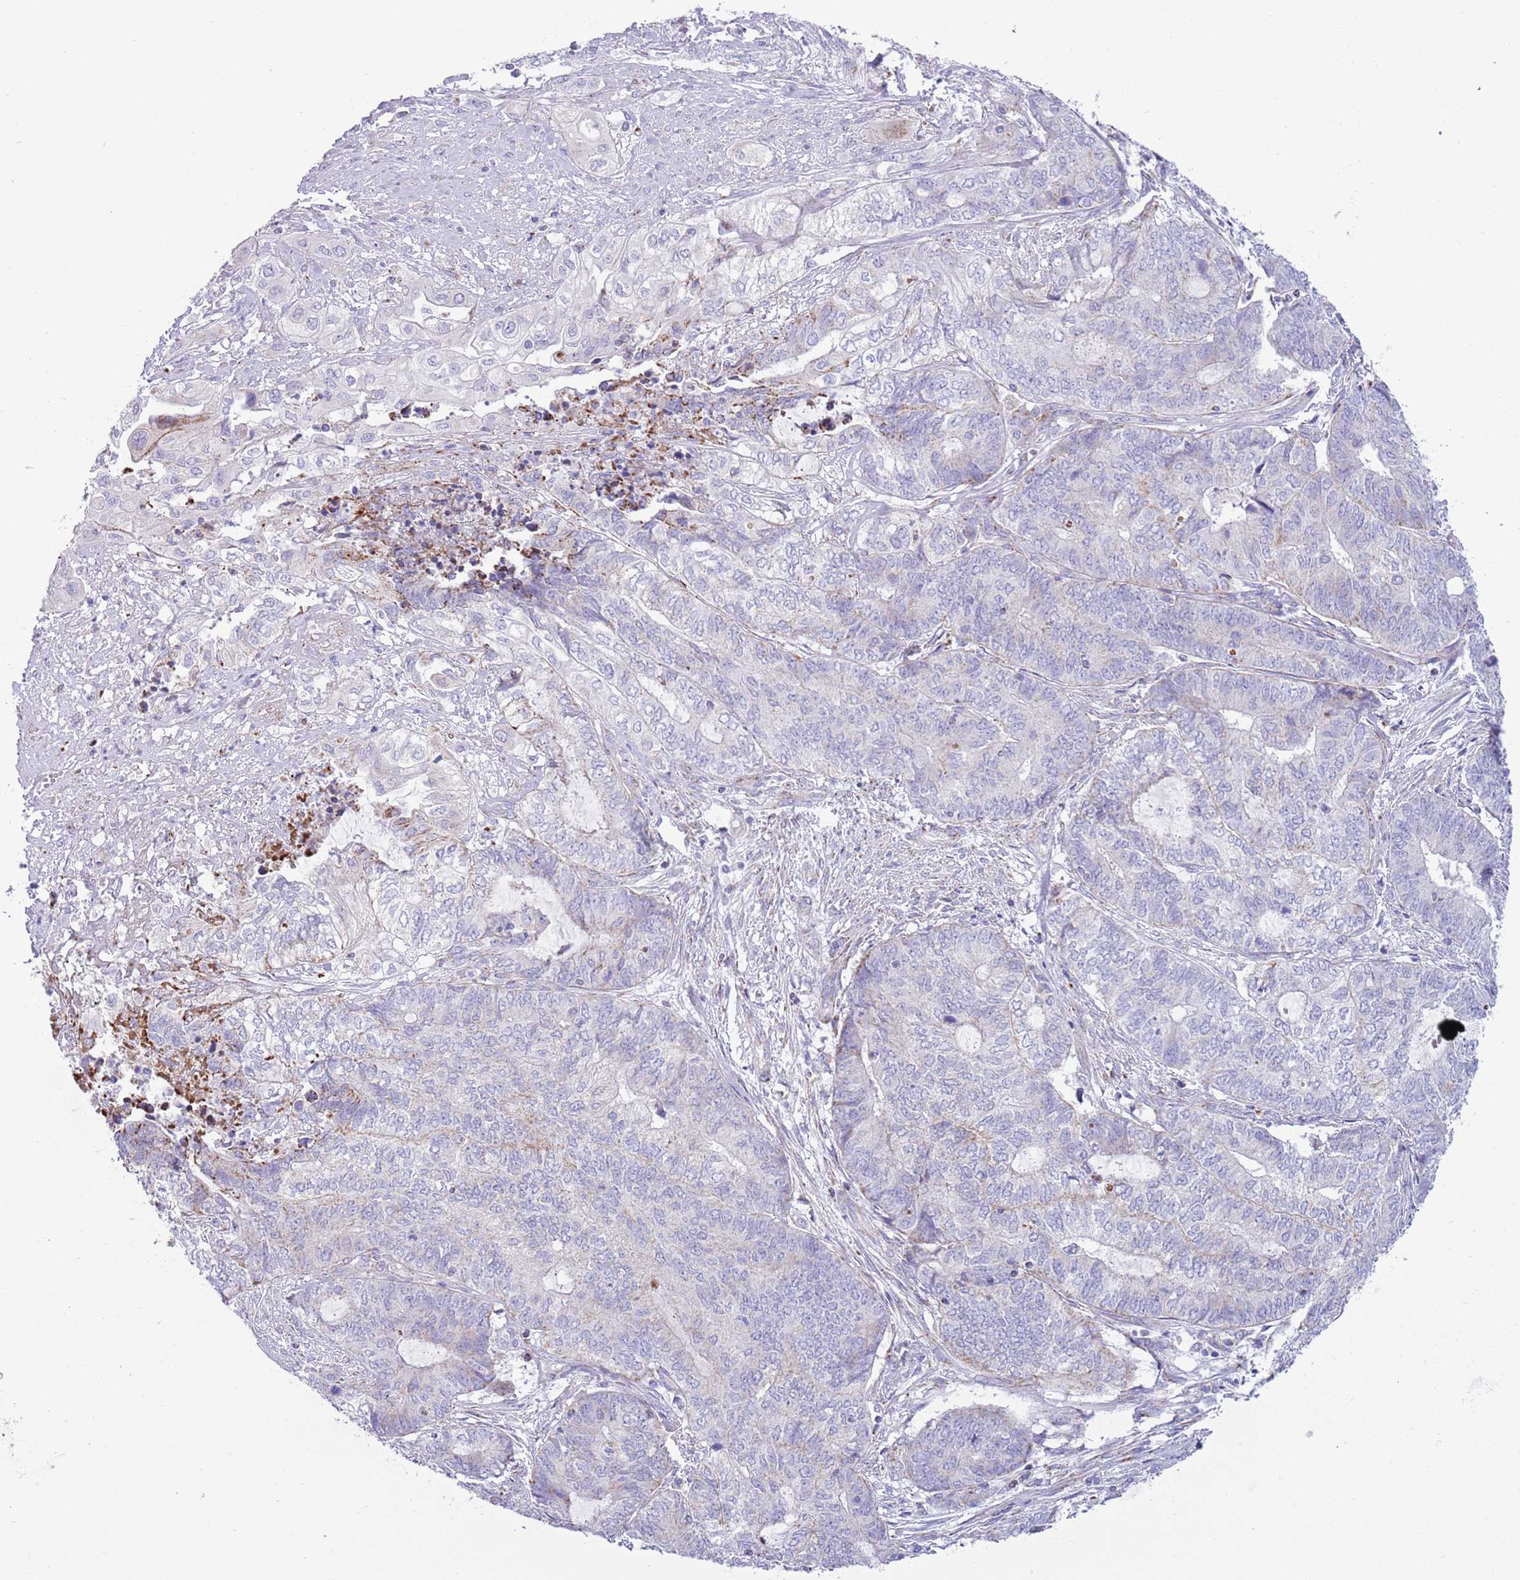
{"staining": {"intensity": "moderate", "quantity": "<25%", "location": "cytoplasmic/membranous"}, "tissue": "endometrial cancer", "cell_type": "Tumor cells", "image_type": "cancer", "snomed": [{"axis": "morphology", "description": "Adenocarcinoma, NOS"}, {"axis": "topography", "description": "Uterus"}, {"axis": "topography", "description": "Endometrium"}], "caption": "Immunohistochemical staining of endometrial cancer (adenocarcinoma) displays low levels of moderate cytoplasmic/membranous protein positivity in approximately <25% of tumor cells.", "gene": "ATP6V1B1", "patient": {"sex": "female", "age": 70}}